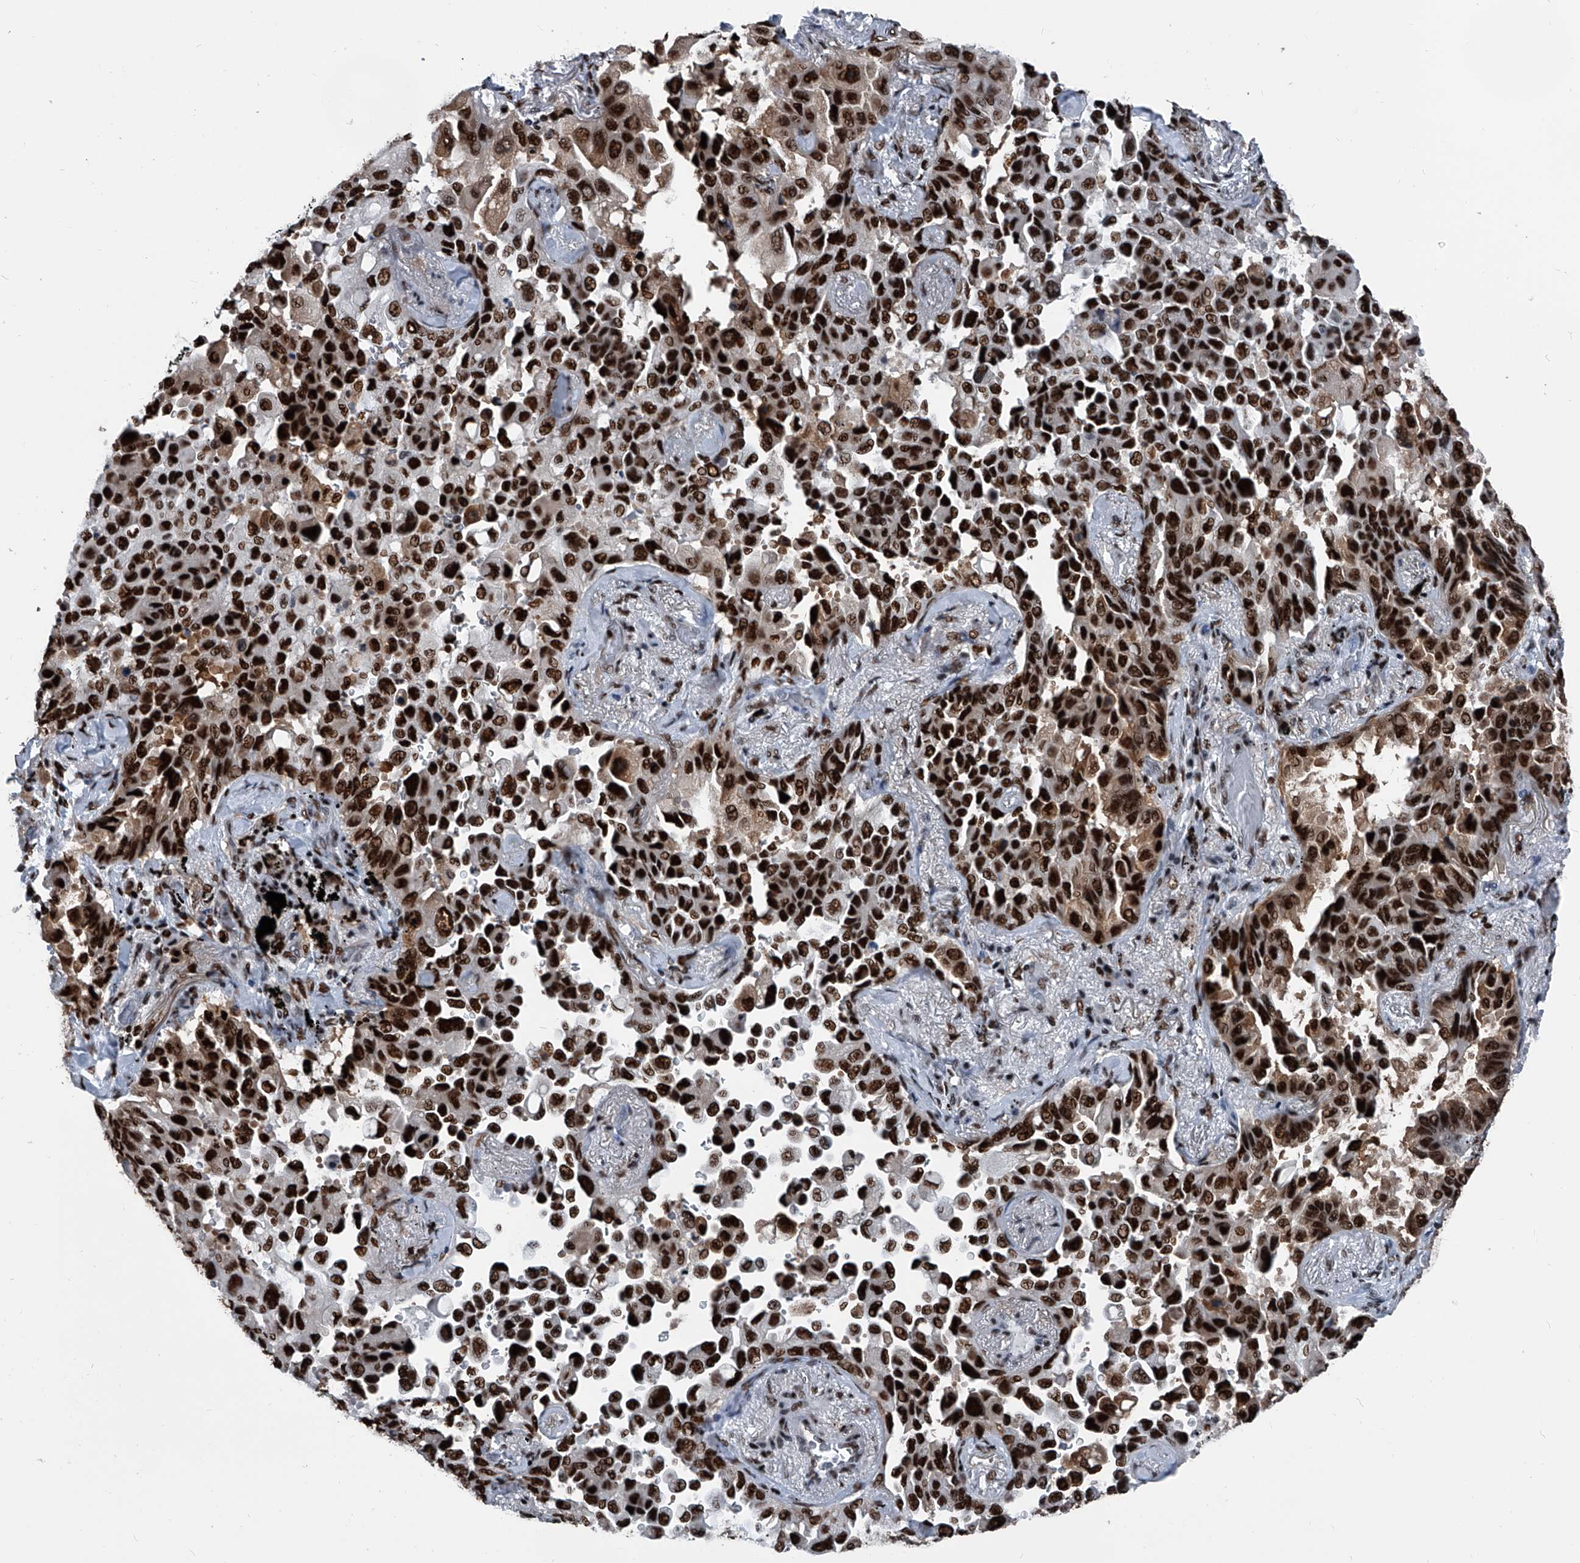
{"staining": {"intensity": "strong", "quantity": ">75%", "location": "cytoplasmic/membranous,nuclear"}, "tissue": "lung cancer", "cell_type": "Tumor cells", "image_type": "cancer", "snomed": [{"axis": "morphology", "description": "Adenocarcinoma, NOS"}, {"axis": "topography", "description": "Lung"}], "caption": "About >75% of tumor cells in human adenocarcinoma (lung) exhibit strong cytoplasmic/membranous and nuclear protein expression as visualized by brown immunohistochemical staining.", "gene": "FKBP5", "patient": {"sex": "female", "age": 67}}